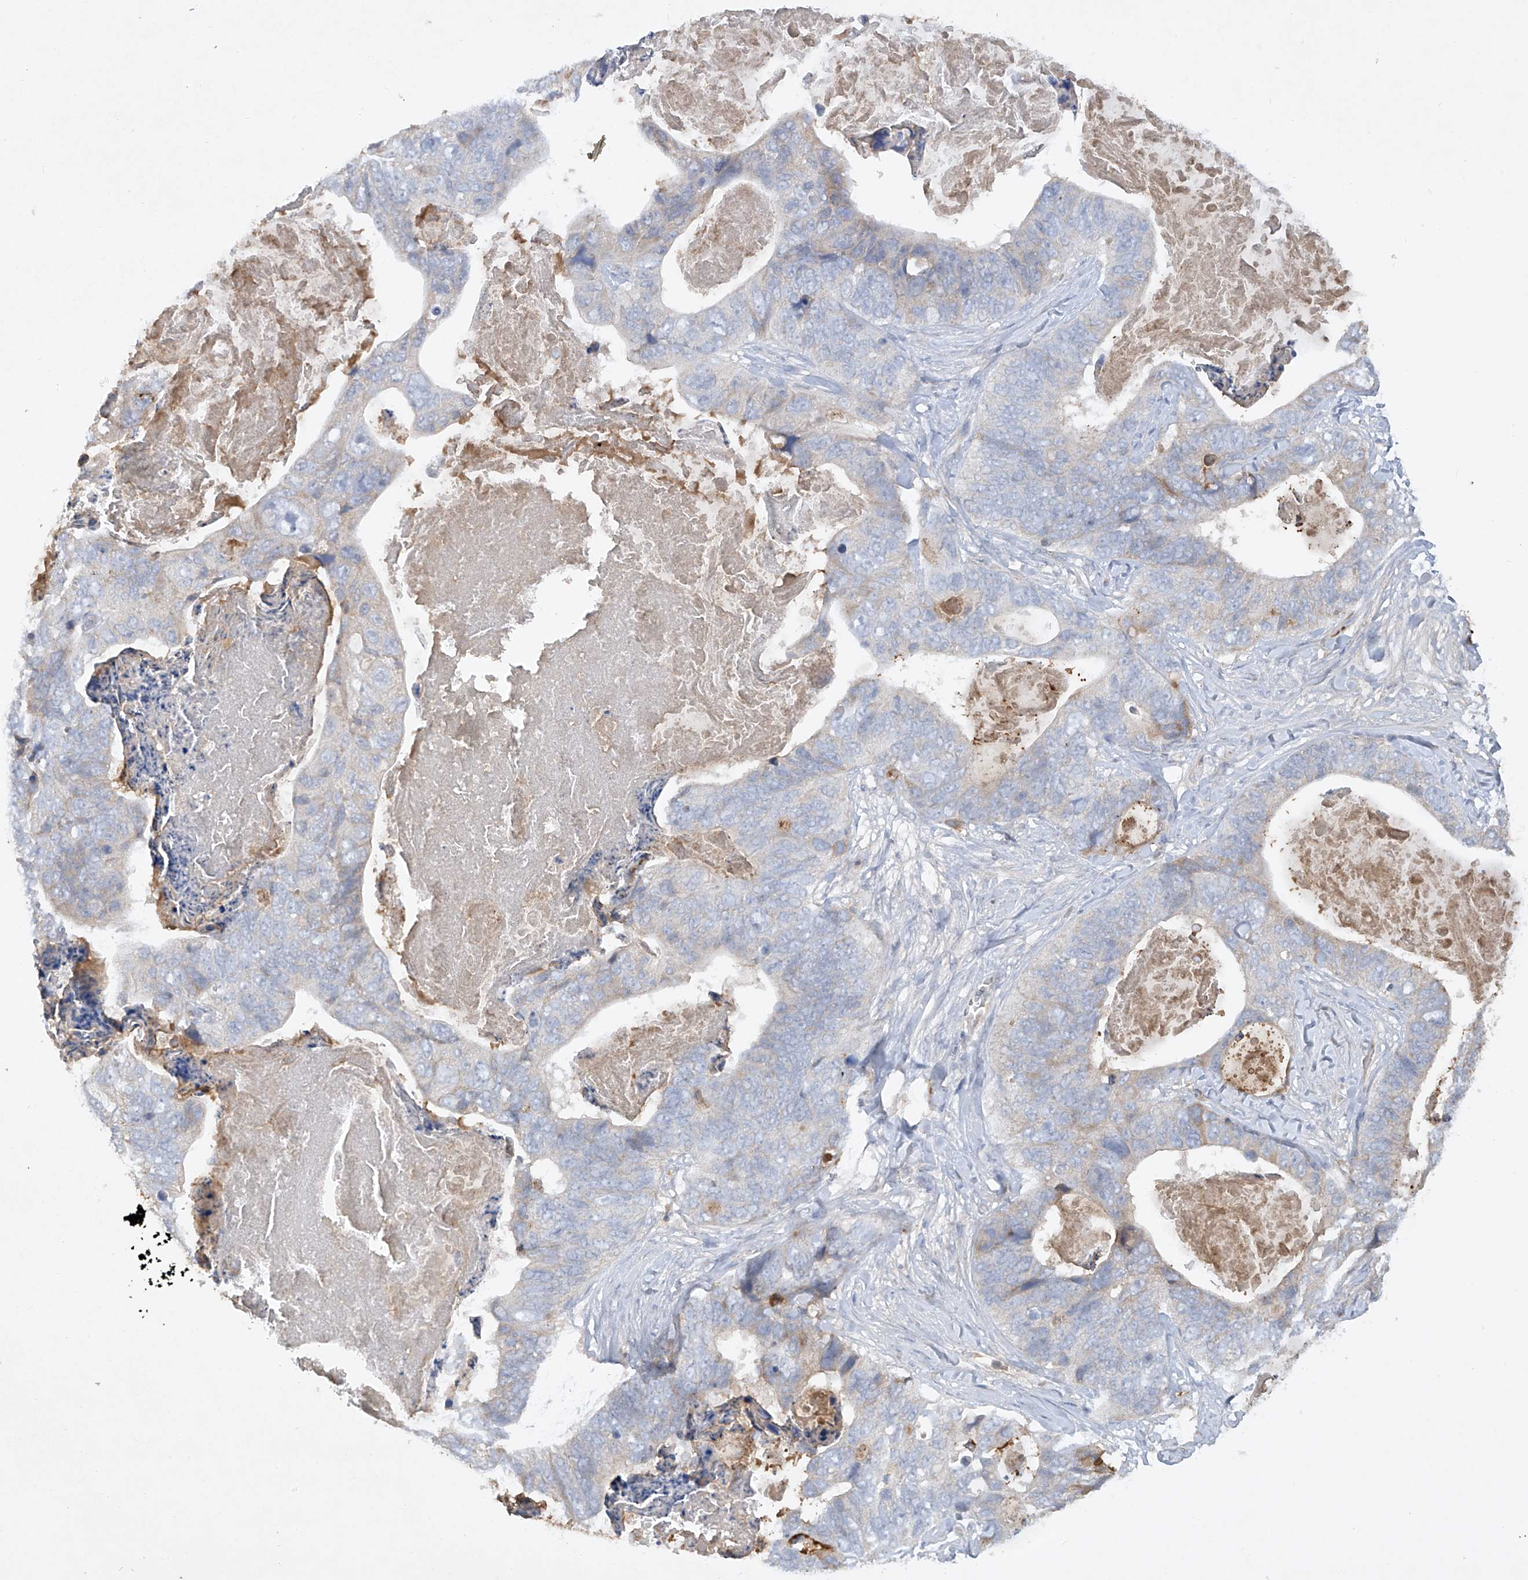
{"staining": {"intensity": "negative", "quantity": "none", "location": "none"}, "tissue": "stomach cancer", "cell_type": "Tumor cells", "image_type": "cancer", "snomed": [{"axis": "morphology", "description": "Adenocarcinoma, NOS"}, {"axis": "topography", "description": "Stomach"}], "caption": "Protein analysis of stomach adenocarcinoma exhibits no significant expression in tumor cells.", "gene": "HAS3", "patient": {"sex": "female", "age": 89}}